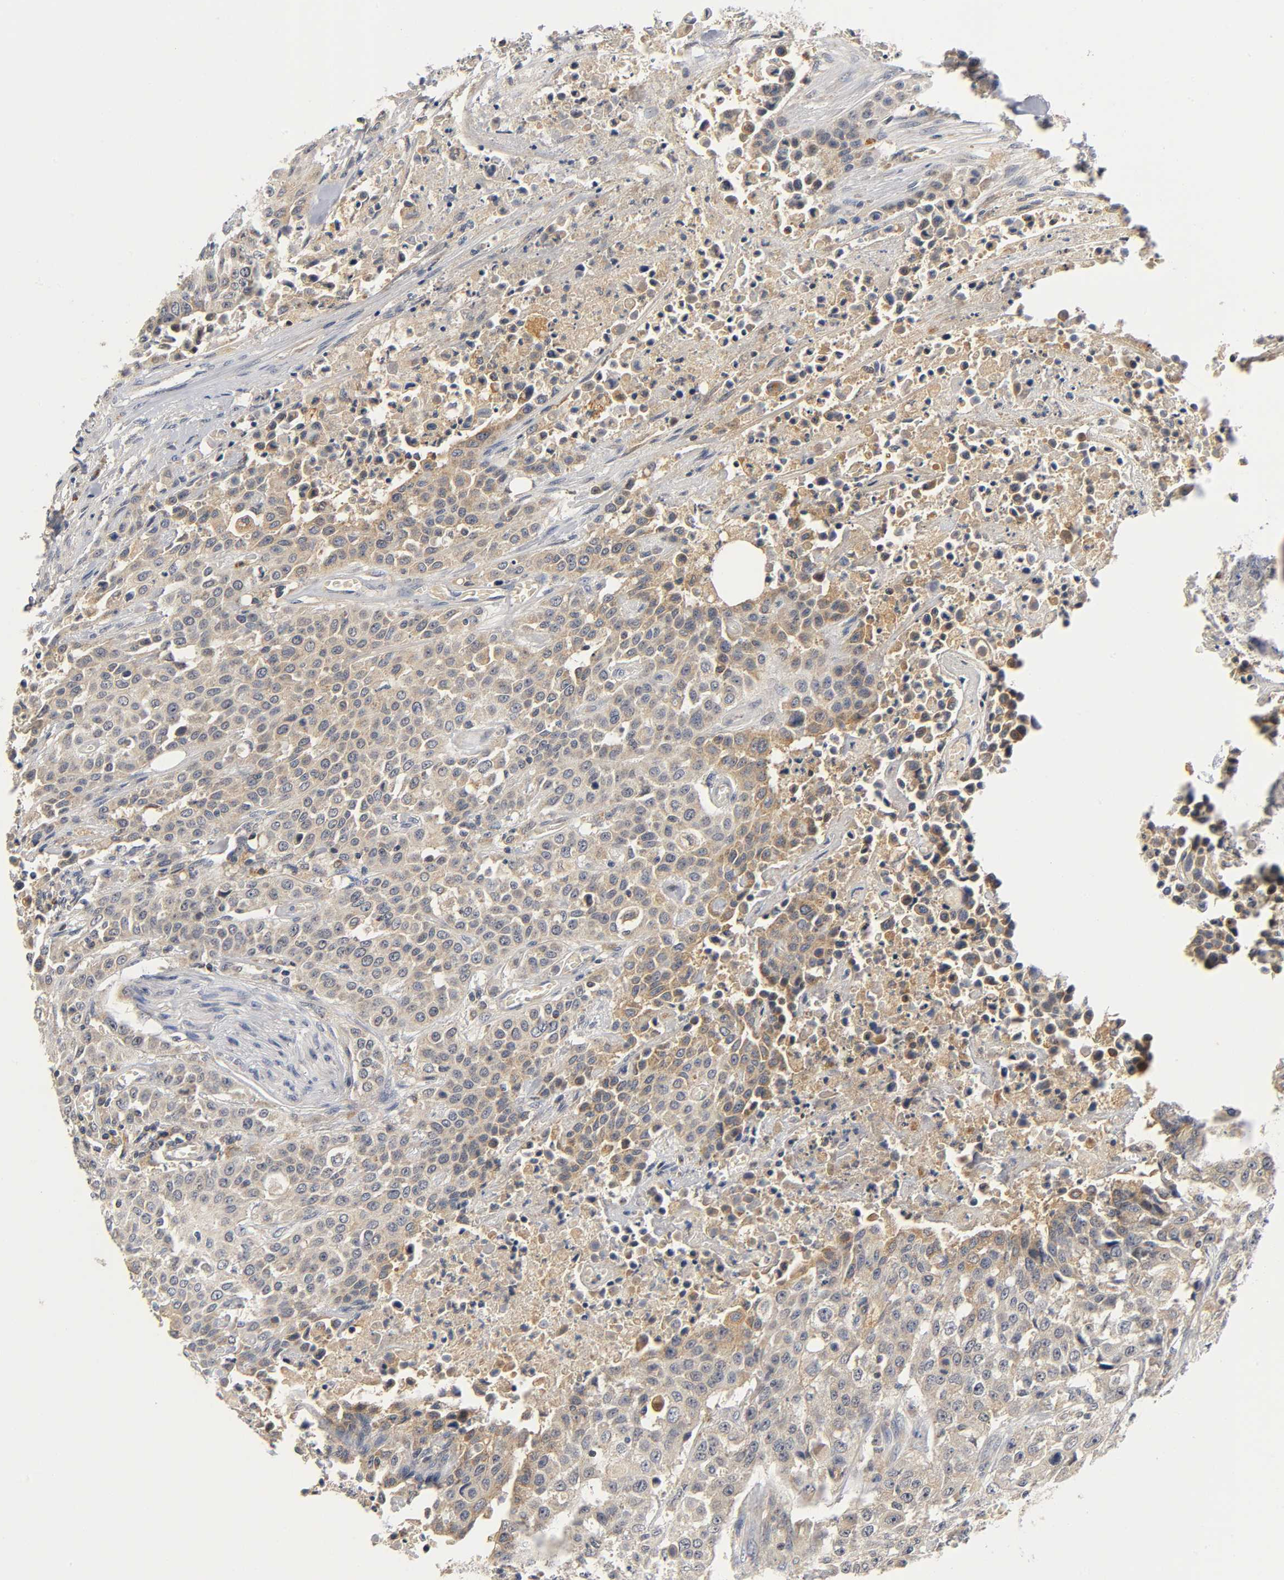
{"staining": {"intensity": "weak", "quantity": ">75%", "location": "cytoplasmic/membranous"}, "tissue": "urothelial cancer", "cell_type": "Tumor cells", "image_type": "cancer", "snomed": [{"axis": "morphology", "description": "Urothelial carcinoma, High grade"}, {"axis": "topography", "description": "Urinary bladder"}], "caption": "Approximately >75% of tumor cells in human high-grade urothelial carcinoma reveal weak cytoplasmic/membranous protein positivity as visualized by brown immunohistochemical staining.", "gene": "NRP1", "patient": {"sex": "male", "age": 74}}